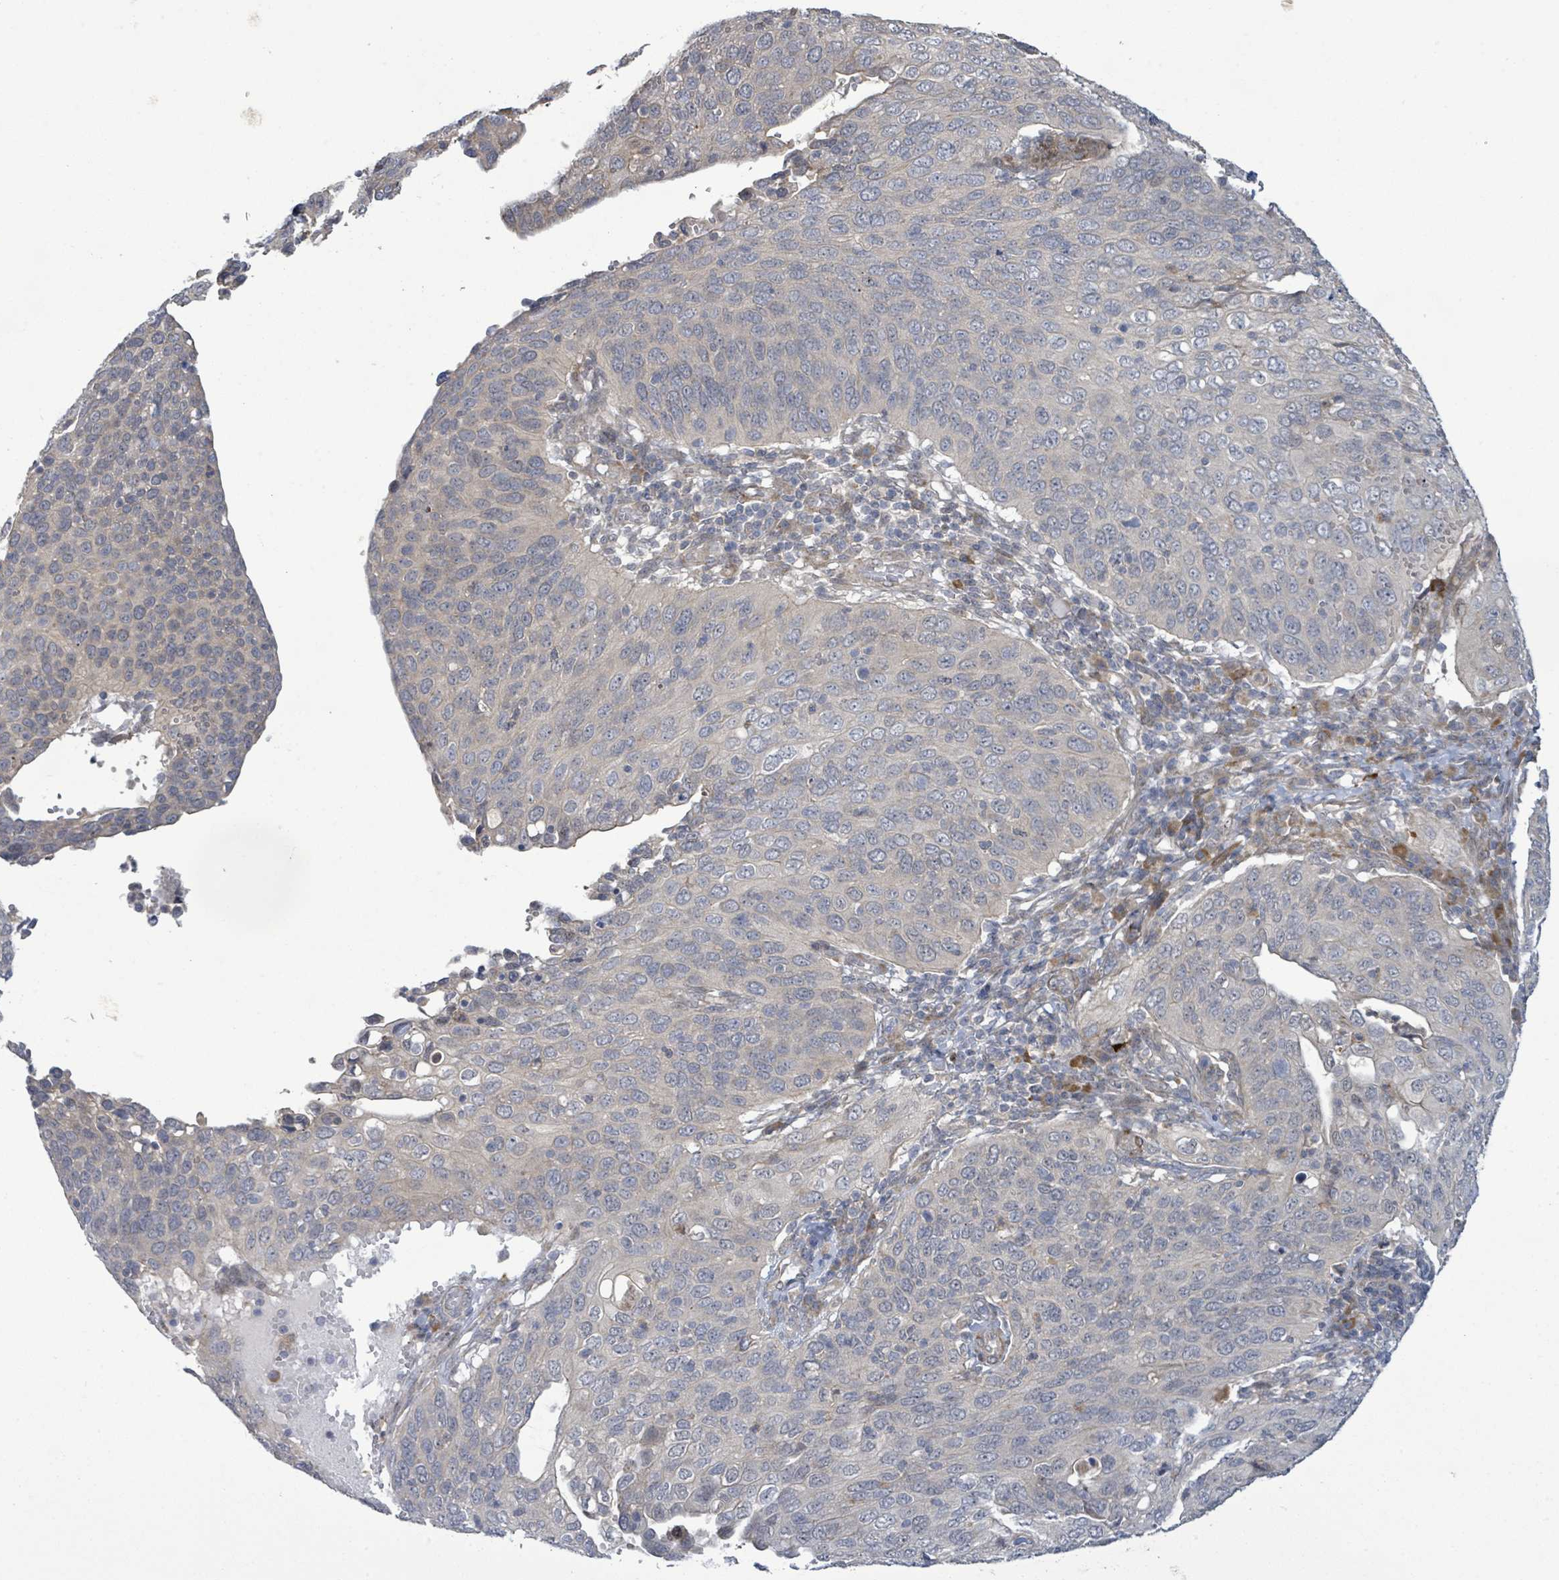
{"staining": {"intensity": "negative", "quantity": "none", "location": "none"}, "tissue": "cervical cancer", "cell_type": "Tumor cells", "image_type": "cancer", "snomed": [{"axis": "morphology", "description": "Squamous cell carcinoma, NOS"}, {"axis": "topography", "description": "Cervix"}], "caption": "Immunohistochemical staining of cervical cancer shows no significant expression in tumor cells.", "gene": "SLIT3", "patient": {"sex": "female", "age": 36}}